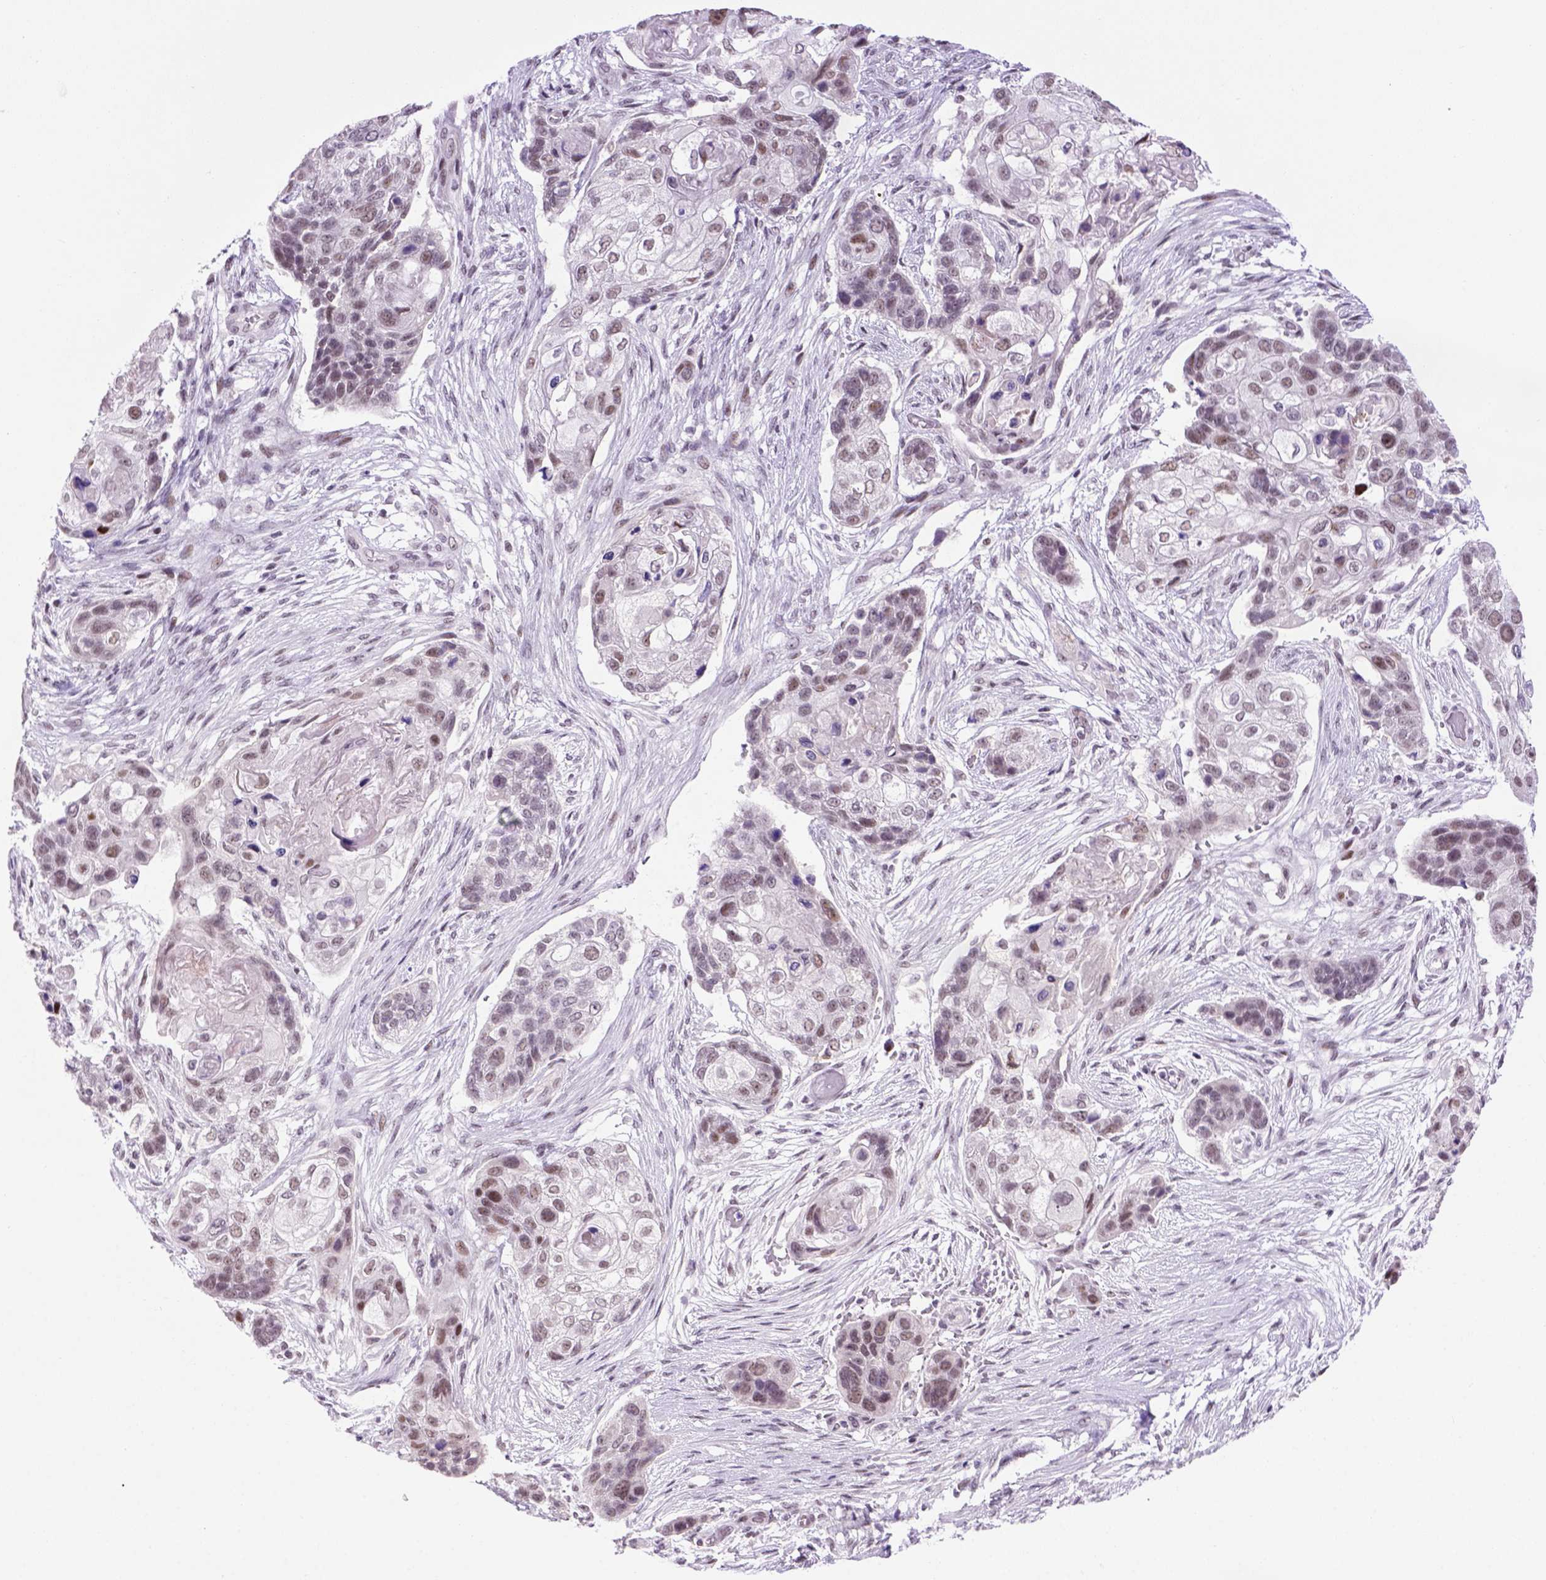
{"staining": {"intensity": "moderate", "quantity": "<25%", "location": "nuclear"}, "tissue": "lung cancer", "cell_type": "Tumor cells", "image_type": "cancer", "snomed": [{"axis": "morphology", "description": "Squamous cell carcinoma, NOS"}, {"axis": "topography", "description": "Lung"}], "caption": "A histopathology image of human lung cancer stained for a protein demonstrates moderate nuclear brown staining in tumor cells. (DAB IHC with brightfield microscopy, high magnification).", "gene": "TBPL1", "patient": {"sex": "male", "age": 69}}